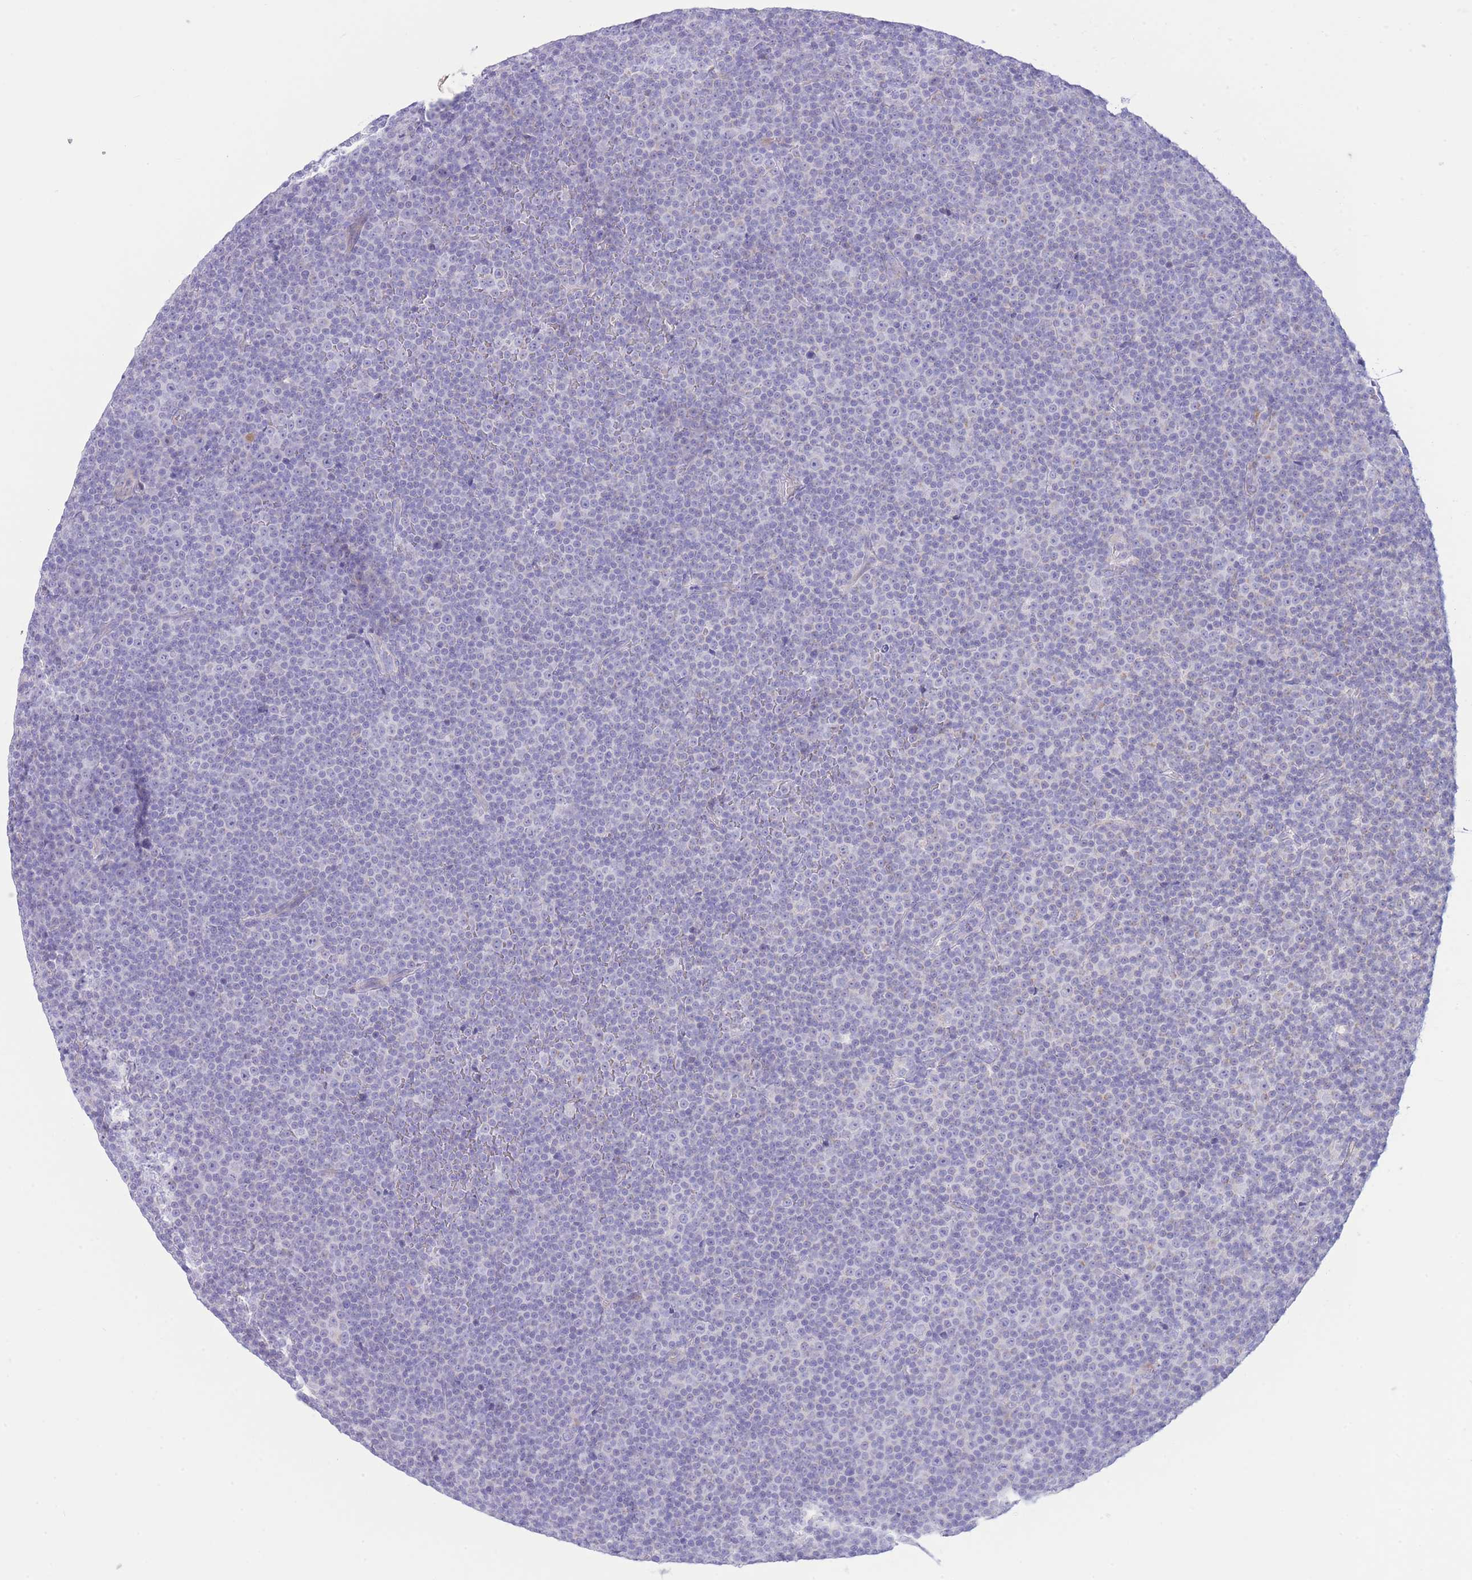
{"staining": {"intensity": "negative", "quantity": "none", "location": "none"}, "tissue": "lymphoma", "cell_type": "Tumor cells", "image_type": "cancer", "snomed": [{"axis": "morphology", "description": "Malignant lymphoma, non-Hodgkin's type, Low grade"}, {"axis": "topography", "description": "Lymph node"}], "caption": "Human low-grade malignant lymphoma, non-Hodgkin's type stained for a protein using immunohistochemistry (IHC) shows no expression in tumor cells.", "gene": "VWA8", "patient": {"sex": "female", "age": 67}}